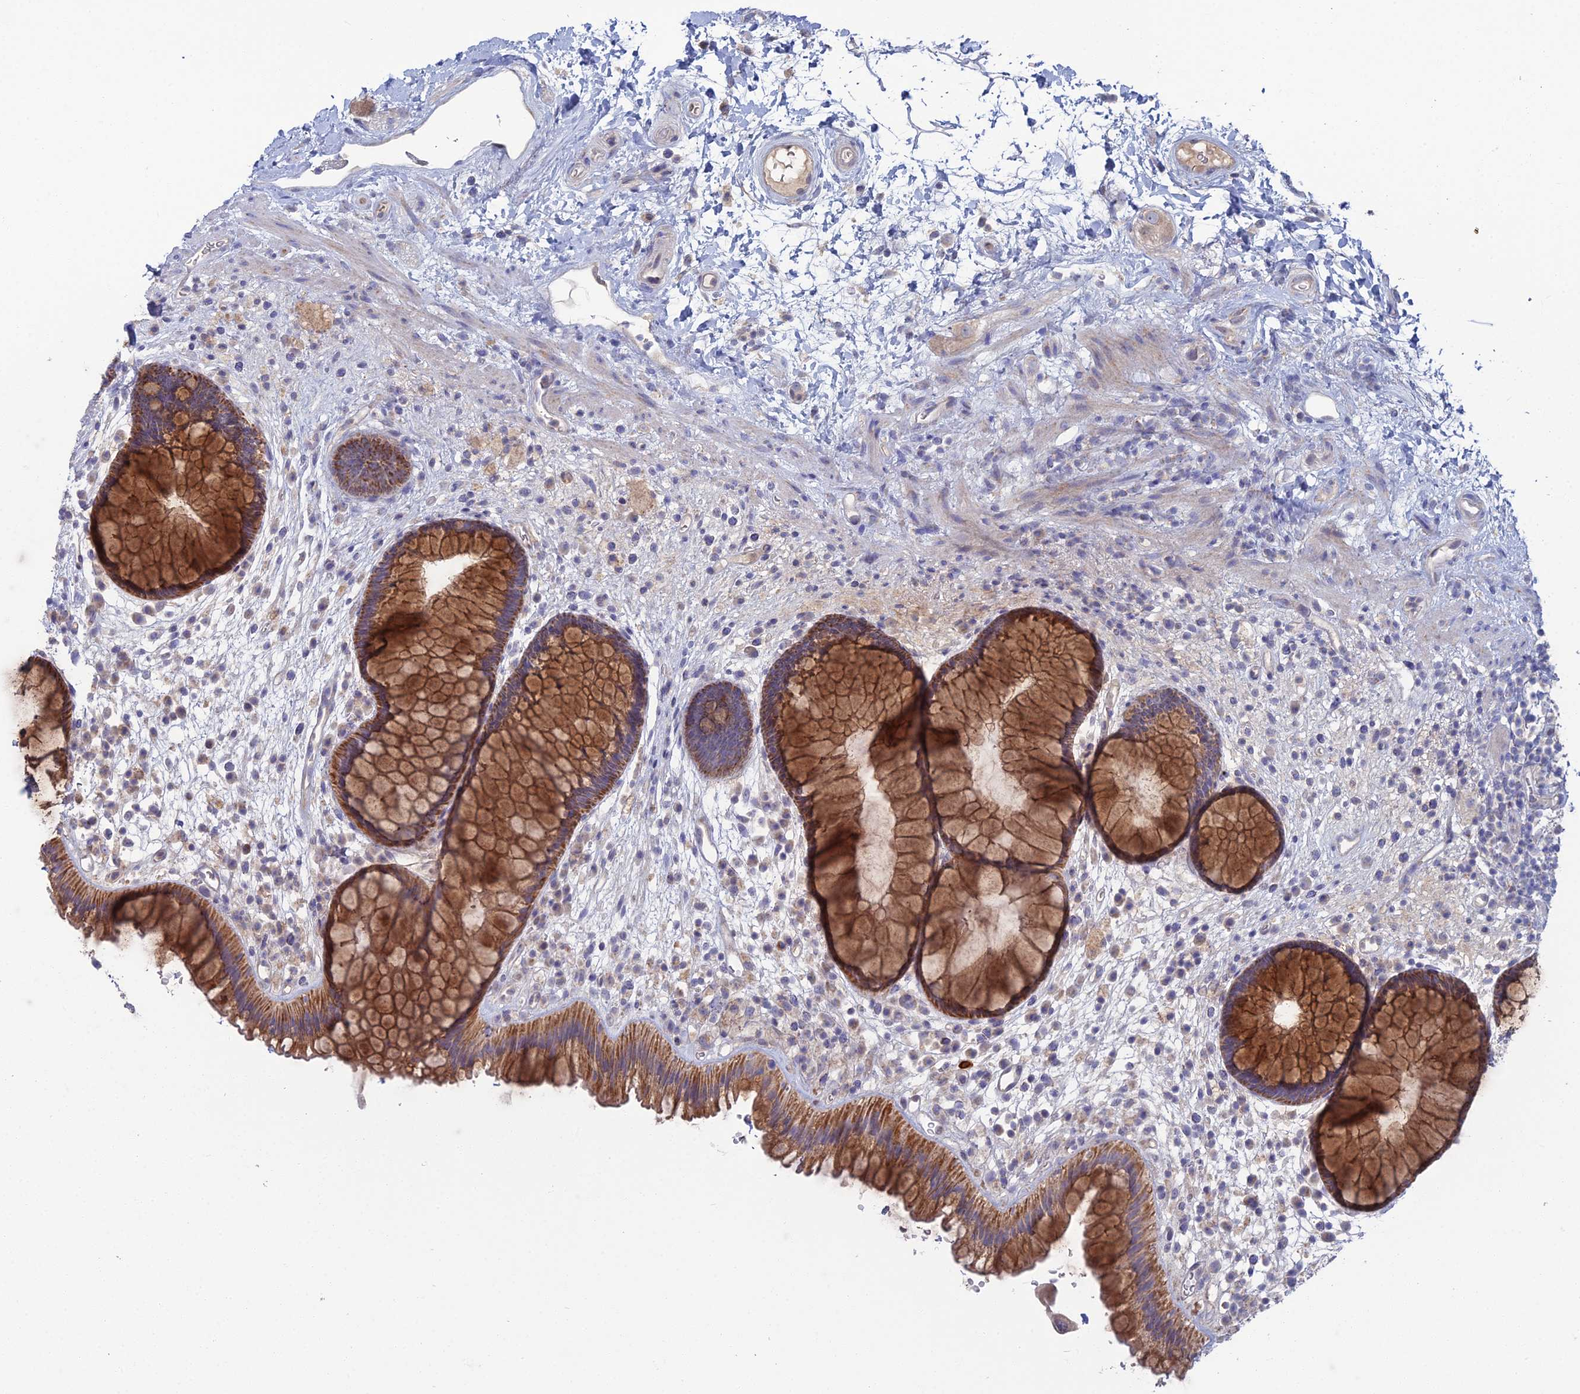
{"staining": {"intensity": "strong", "quantity": ">75%", "location": "cytoplasmic/membranous"}, "tissue": "rectum", "cell_type": "Glandular cells", "image_type": "normal", "snomed": [{"axis": "morphology", "description": "Normal tissue, NOS"}, {"axis": "topography", "description": "Rectum"}], "caption": "Immunohistochemistry staining of unremarkable rectum, which exhibits high levels of strong cytoplasmic/membranous staining in about >75% of glandular cells indicating strong cytoplasmic/membranous protein expression. The staining was performed using DAB (3,3'-diaminobenzidine) (brown) for protein detection and nuclei were counterstained in hematoxylin (blue).", "gene": "ARL16", "patient": {"sex": "male", "age": 51}}